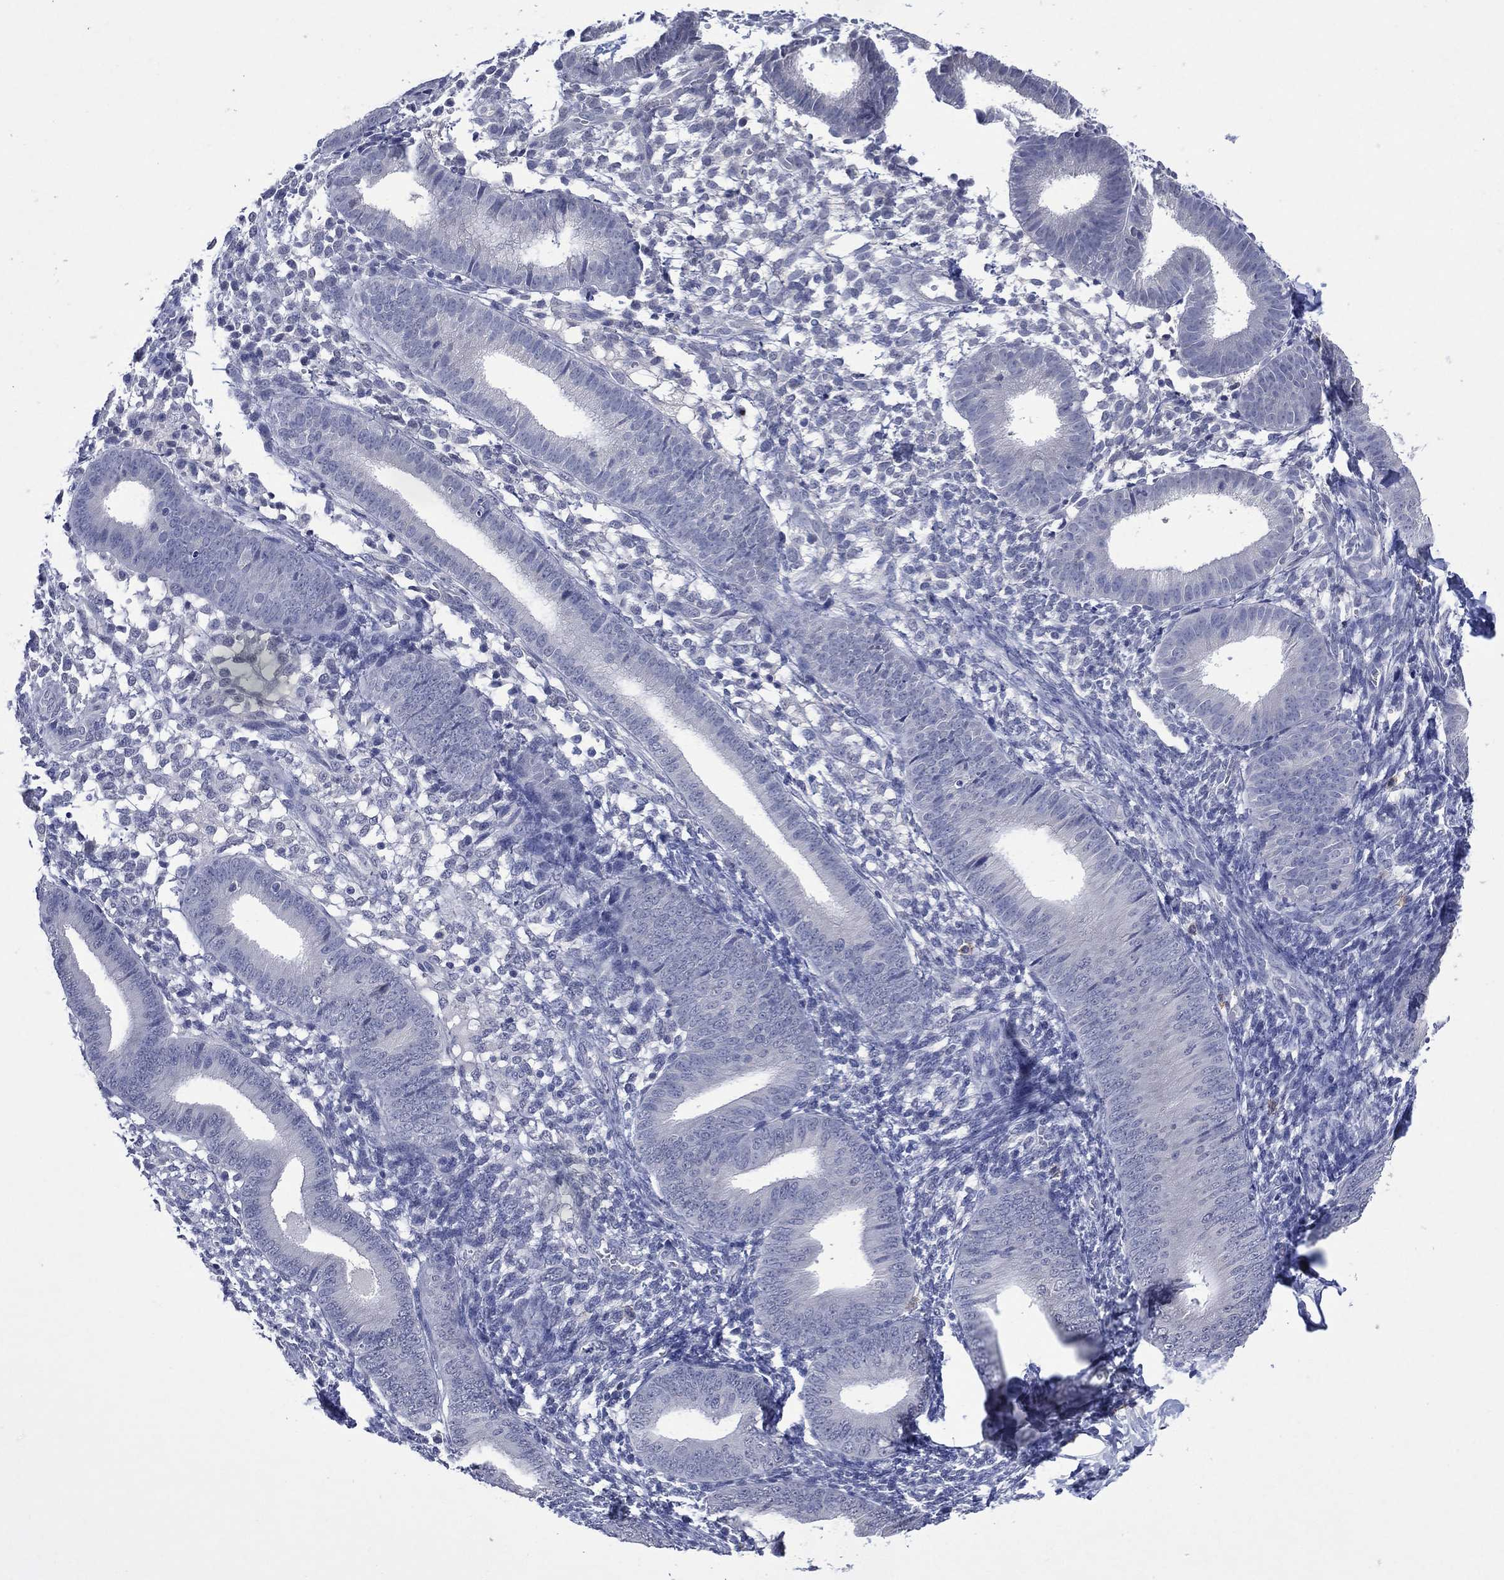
{"staining": {"intensity": "negative", "quantity": "none", "location": "none"}, "tissue": "endometrium", "cell_type": "Cells in endometrial stroma", "image_type": "normal", "snomed": [{"axis": "morphology", "description": "Normal tissue, NOS"}, {"axis": "topography", "description": "Endometrium"}], "caption": "Immunohistochemistry (IHC) histopathology image of benign endometrium: endometrium stained with DAB (3,3'-diaminobenzidine) shows no significant protein staining in cells in endometrial stroma. (Immunohistochemistry, brightfield microscopy, high magnification).", "gene": "ASB10", "patient": {"sex": "female", "age": 39}}